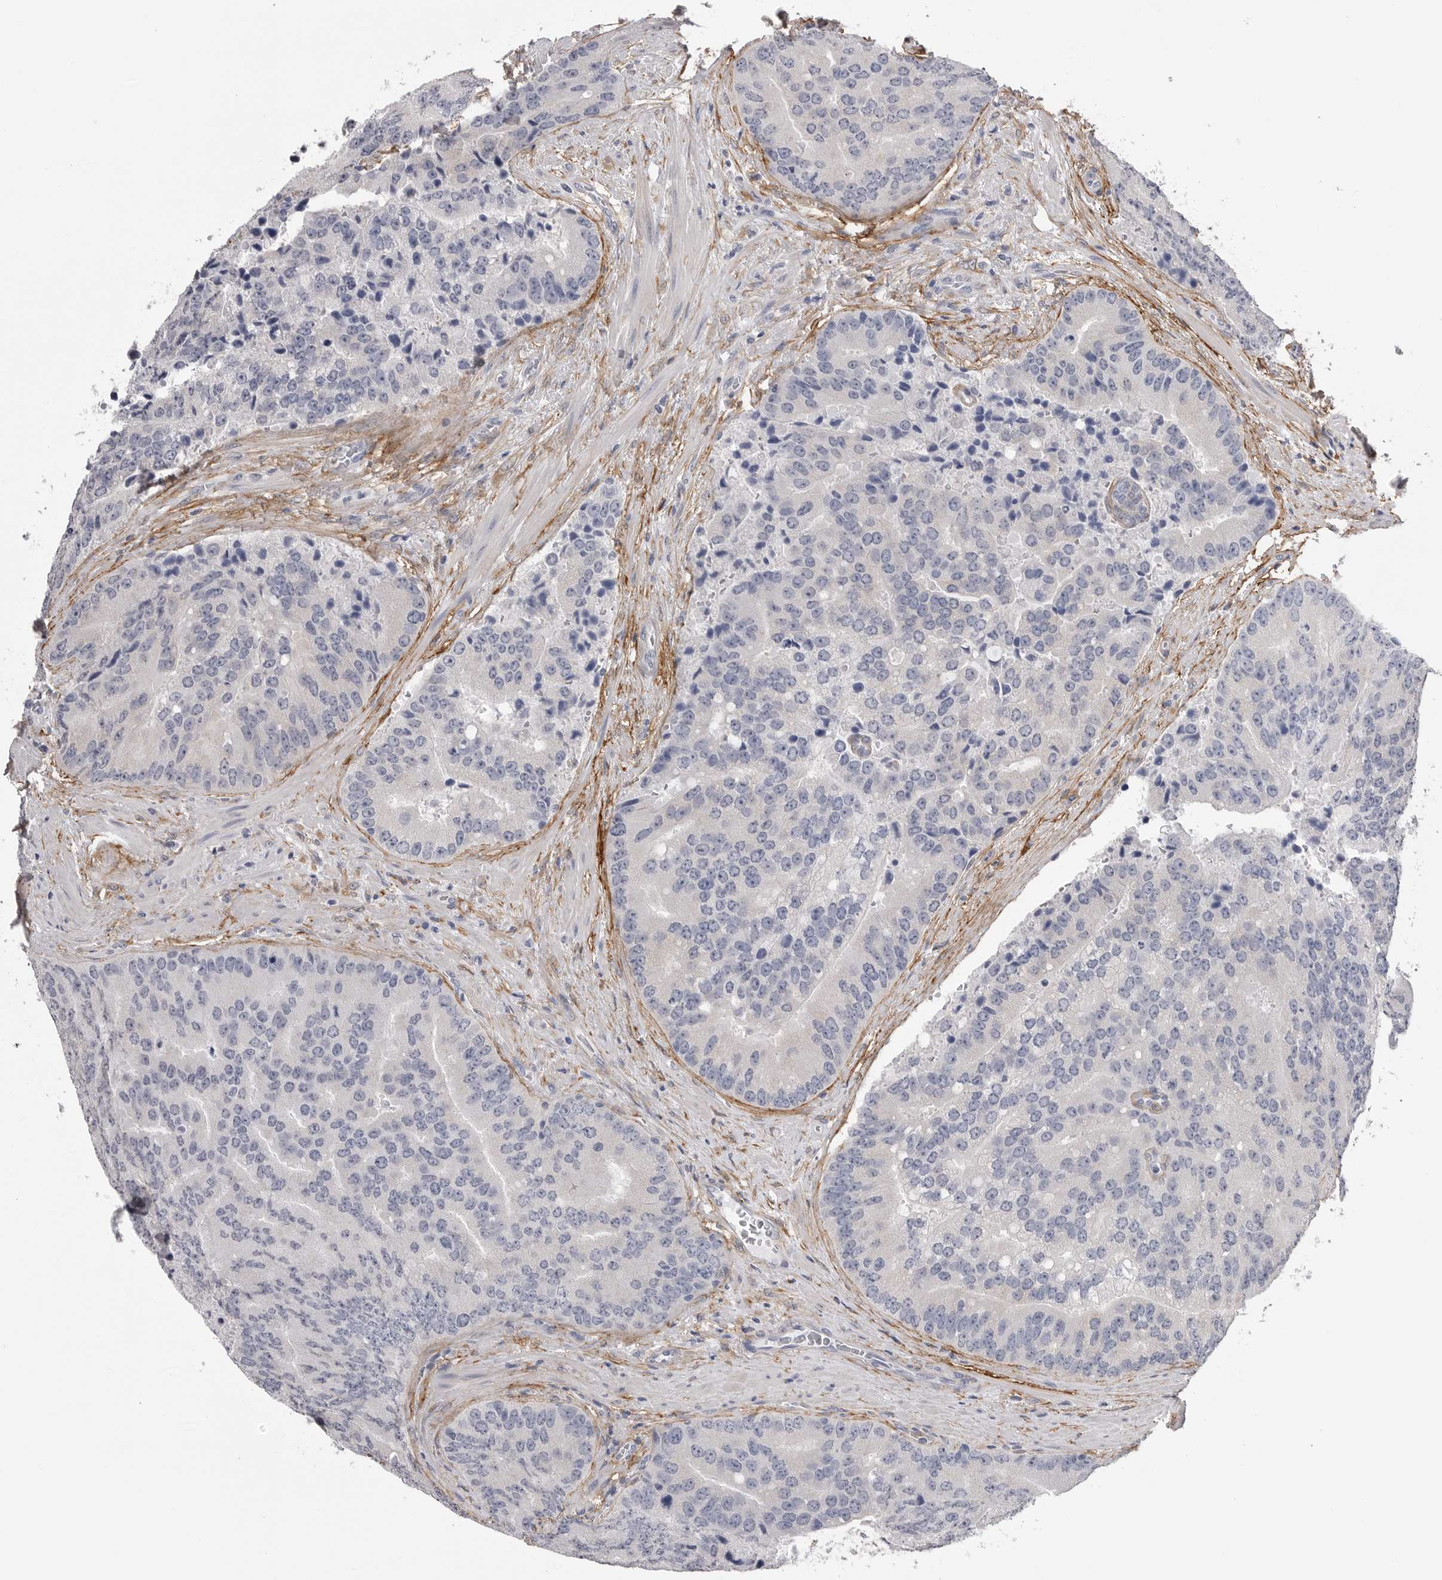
{"staining": {"intensity": "negative", "quantity": "none", "location": "none"}, "tissue": "prostate cancer", "cell_type": "Tumor cells", "image_type": "cancer", "snomed": [{"axis": "morphology", "description": "Adenocarcinoma, High grade"}, {"axis": "topography", "description": "Prostate"}], "caption": "Immunohistochemistry (IHC) histopathology image of neoplastic tissue: adenocarcinoma (high-grade) (prostate) stained with DAB (3,3'-diaminobenzidine) demonstrates no significant protein expression in tumor cells. Brightfield microscopy of immunohistochemistry stained with DAB (3,3'-diaminobenzidine) (brown) and hematoxylin (blue), captured at high magnification.", "gene": "AKAP12", "patient": {"sex": "male", "age": 70}}